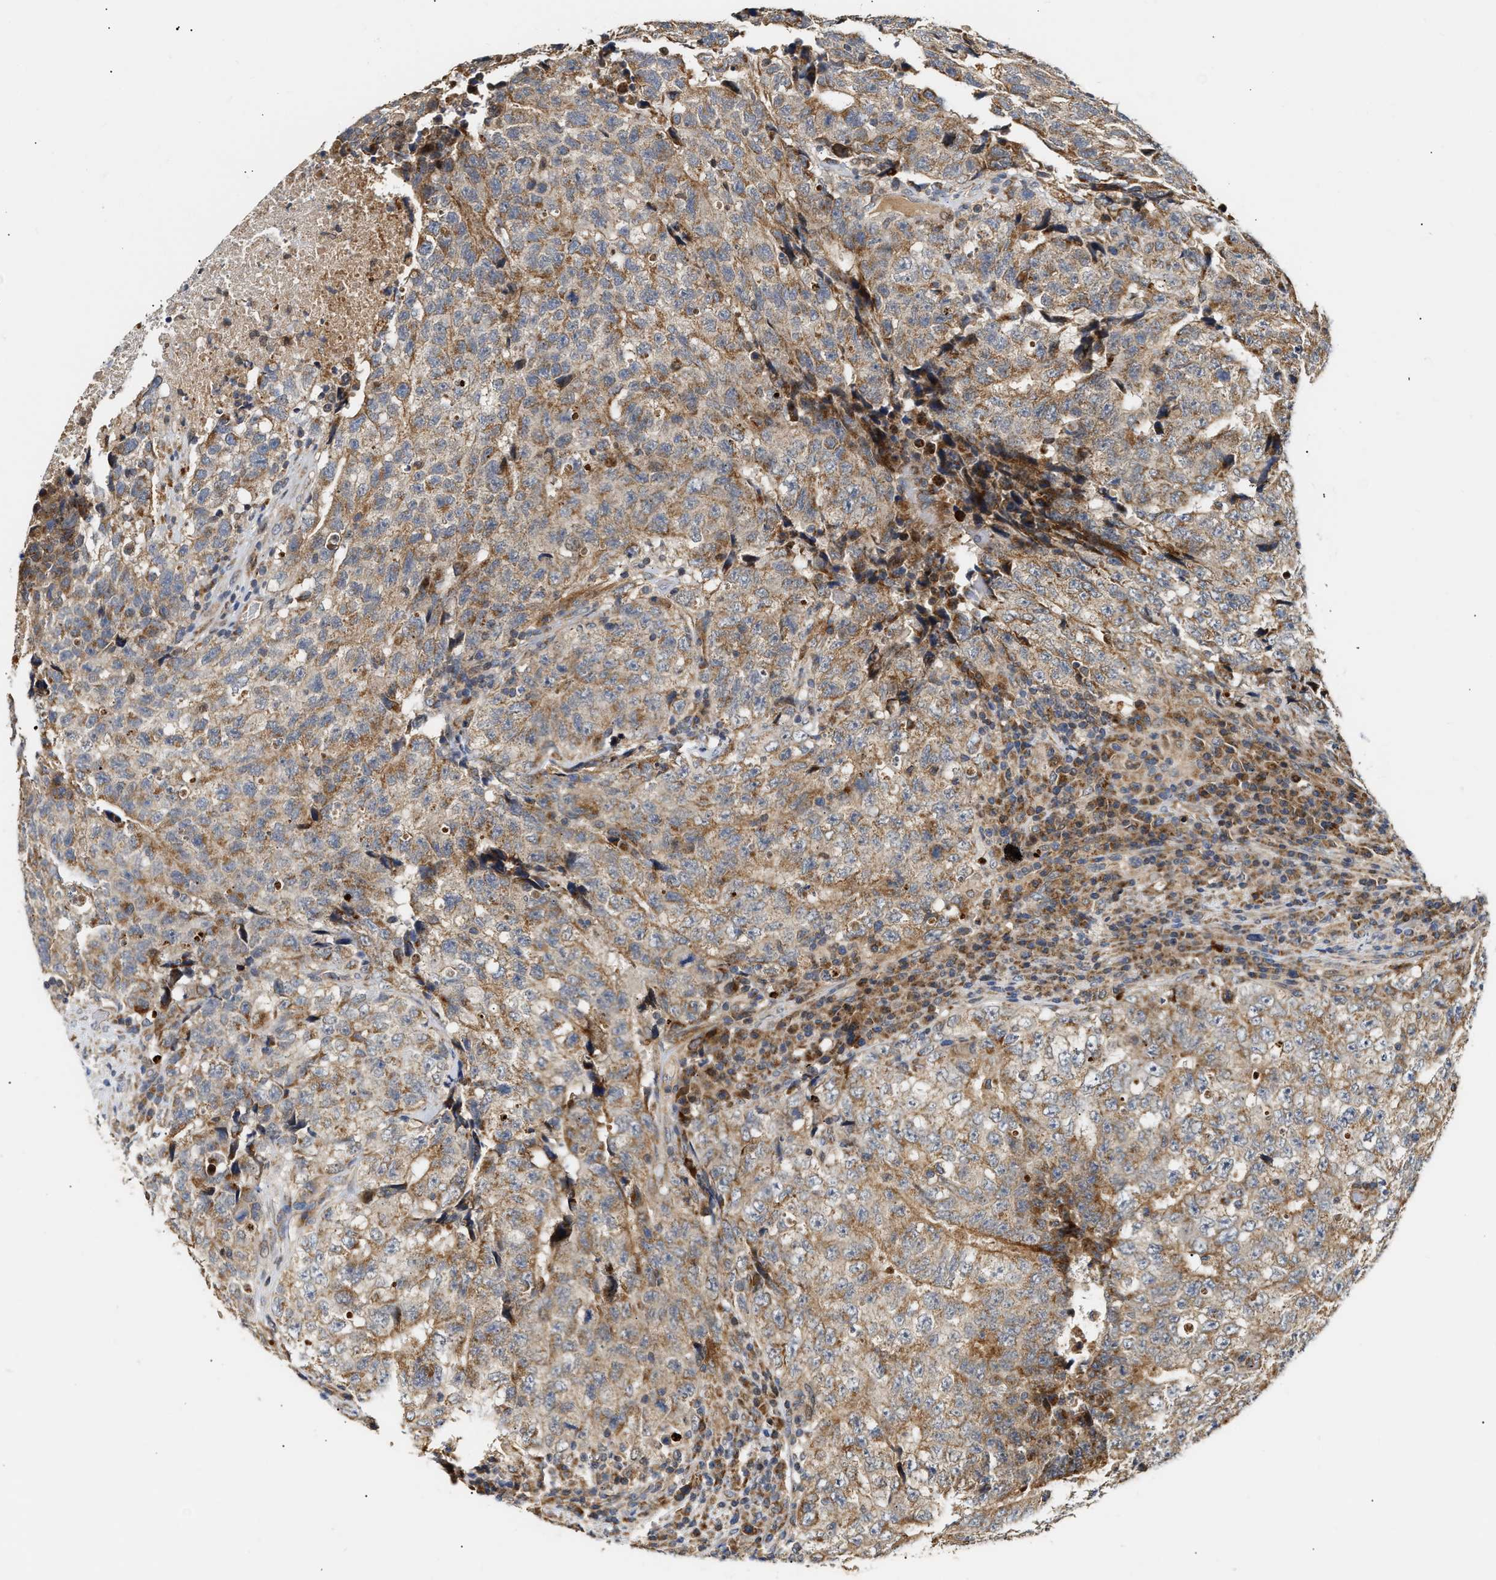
{"staining": {"intensity": "moderate", "quantity": ">75%", "location": "cytoplasmic/membranous"}, "tissue": "testis cancer", "cell_type": "Tumor cells", "image_type": "cancer", "snomed": [{"axis": "morphology", "description": "Necrosis, NOS"}, {"axis": "morphology", "description": "Carcinoma, Embryonal, NOS"}, {"axis": "topography", "description": "Testis"}], "caption": "Protein expression analysis of human testis cancer (embryonal carcinoma) reveals moderate cytoplasmic/membranous staining in about >75% of tumor cells. (Brightfield microscopy of DAB IHC at high magnification).", "gene": "EXTL2", "patient": {"sex": "male", "age": 19}}